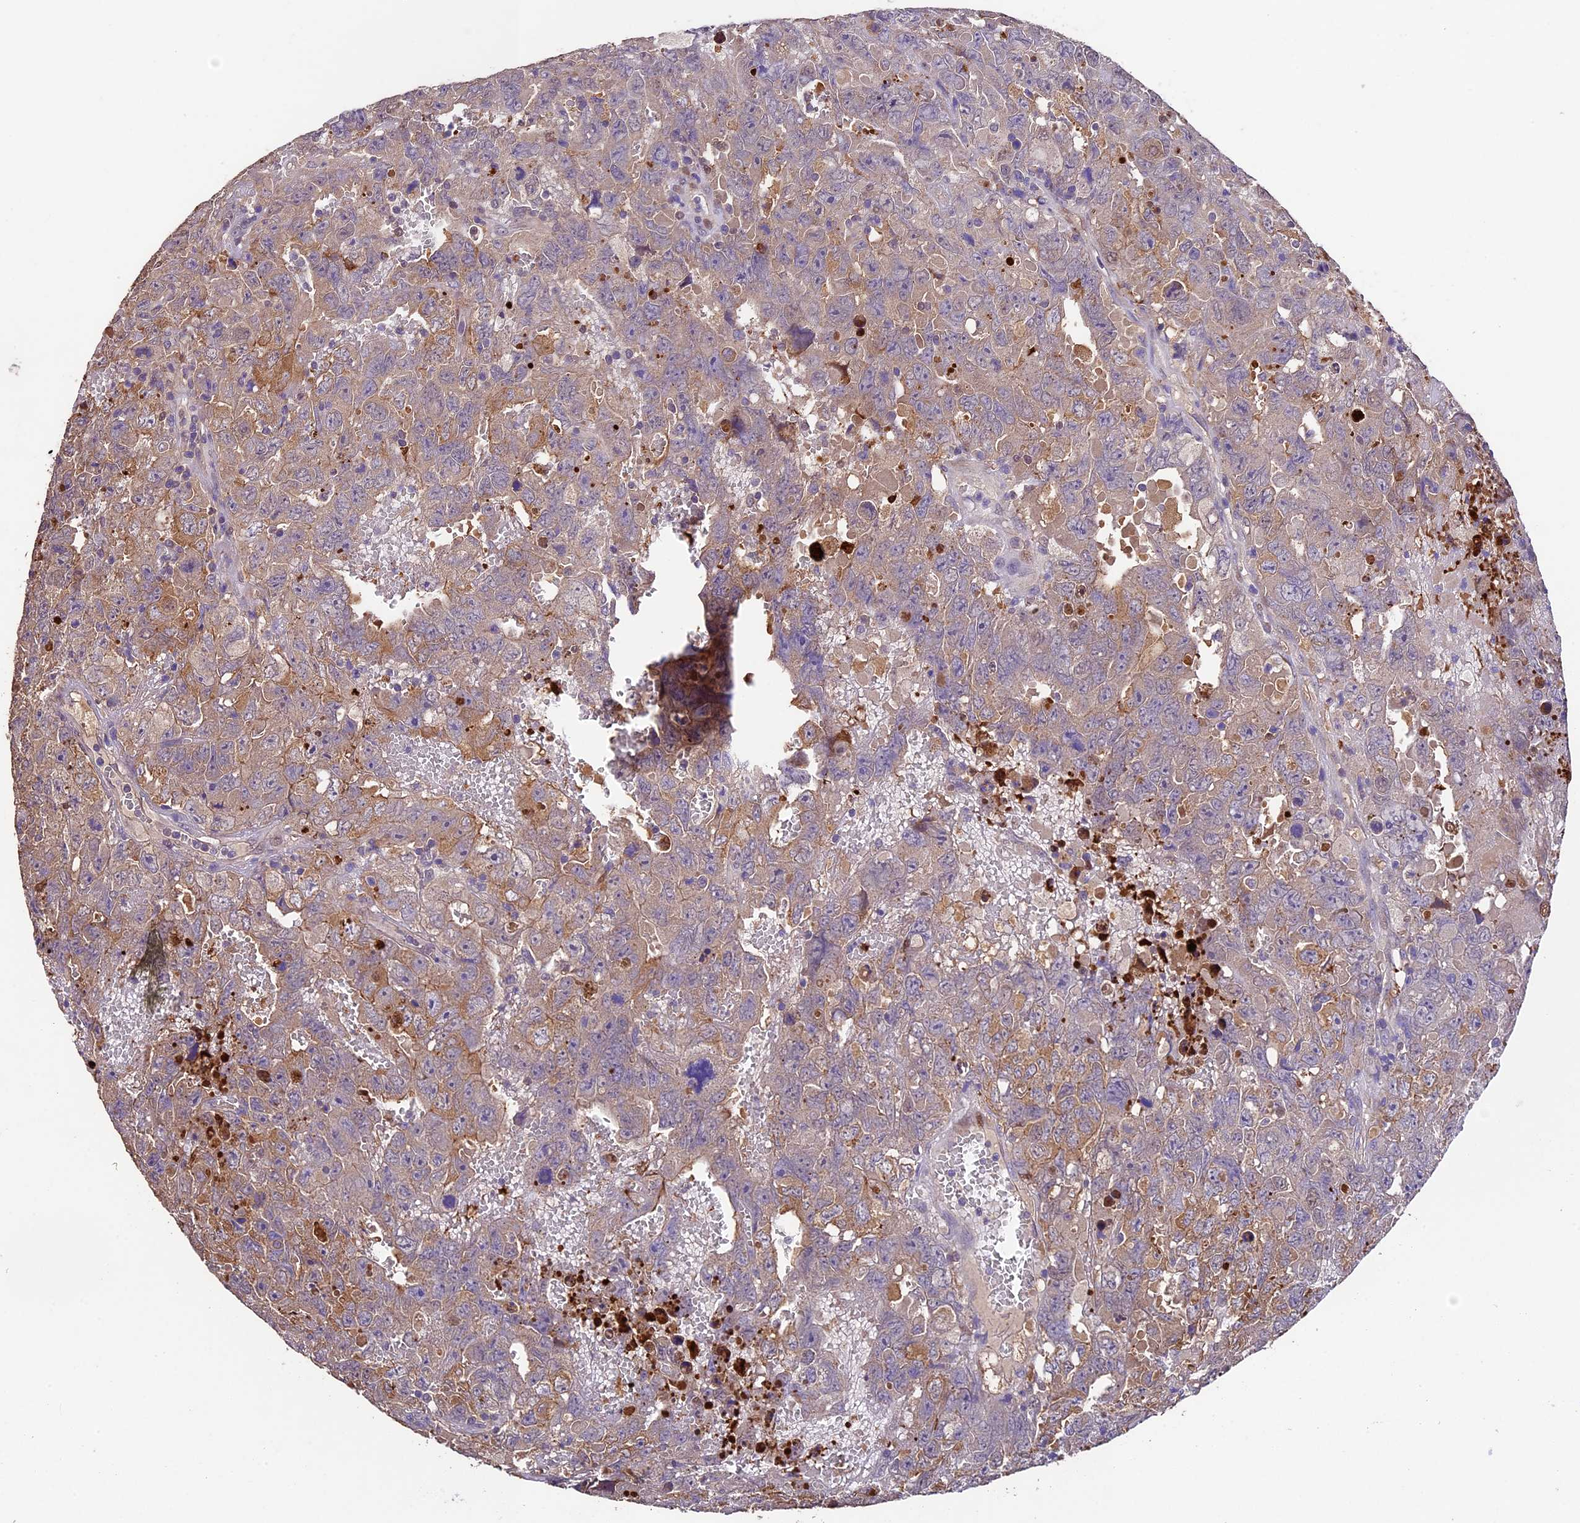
{"staining": {"intensity": "moderate", "quantity": "25%-75%", "location": "cytoplasmic/membranous"}, "tissue": "testis cancer", "cell_type": "Tumor cells", "image_type": "cancer", "snomed": [{"axis": "morphology", "description": "Carcinoma, Embryonal, NOS"}, {"axis": "topography", "description": "Testis"}], "caption": "IHC of human testis cancer (embryonal carcinoma) displays medium levels of moderate cytoplasmic/membranous positivity in approximately 25%-75% of tumor cells.", "gene": "SBNO2", "patient": {"sex": "male", "age": 45}}